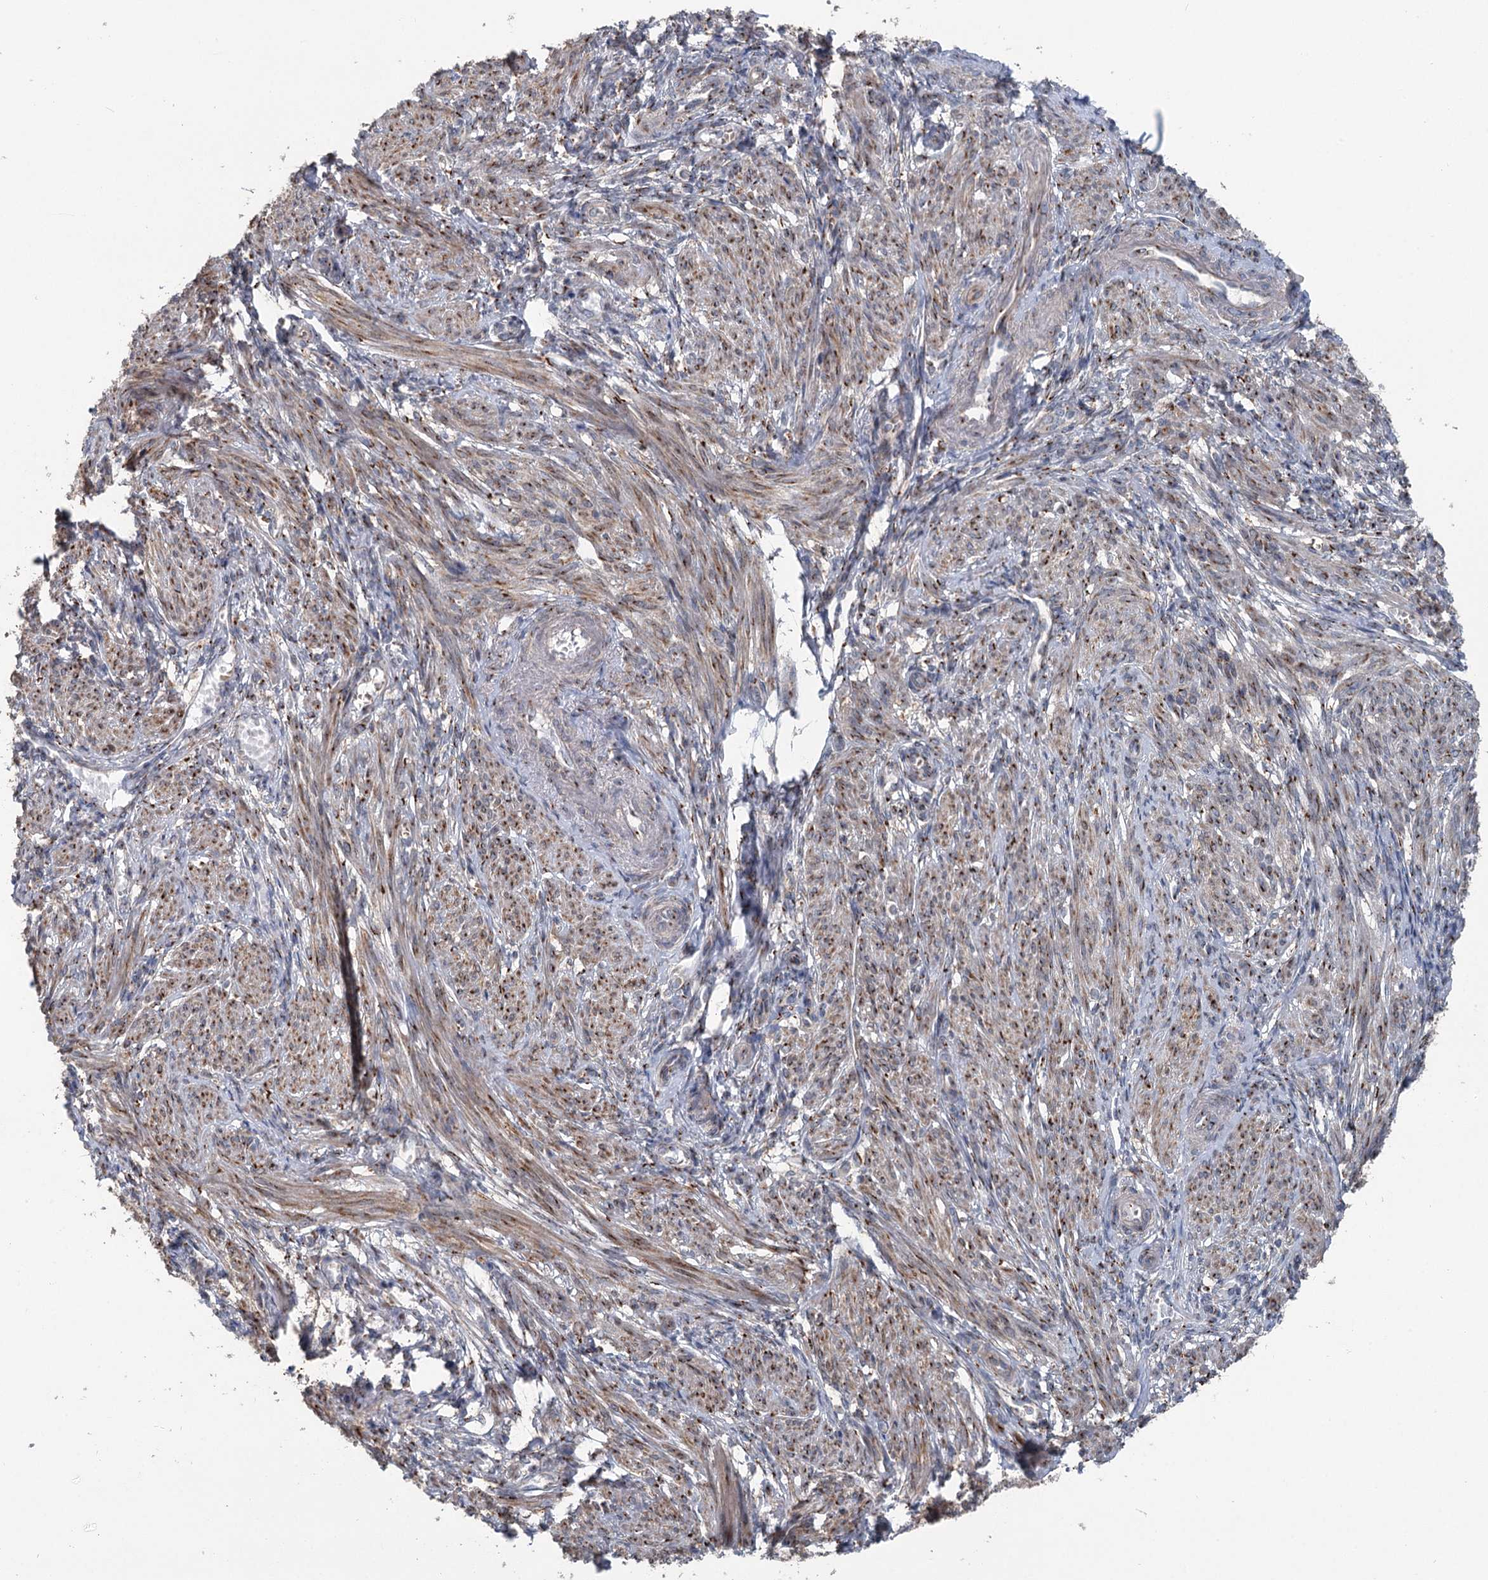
{"staining": {"intensity": "moderate", "quantity": "25%-75%", "location": "cytoplasmic/membranous"}, "tissue": "smooth muscle", "cell_type": "Smooth muscle cells", "image_type": "normal", "snomed": [{"axis": "morphology", "description": "Normal tissue, NOS"}, {"axis": "topography", "description": "Smooth muscle"}], "caption": "Approximately 25%-75% of smooth muscle cells in normal smooth muscle display moderate cytoplasmic/membranous protein positivity as visualized by brown immunohistochemical staining.", "gene": "ITIH5", "patient": {"sex": "female", "age": 39}}